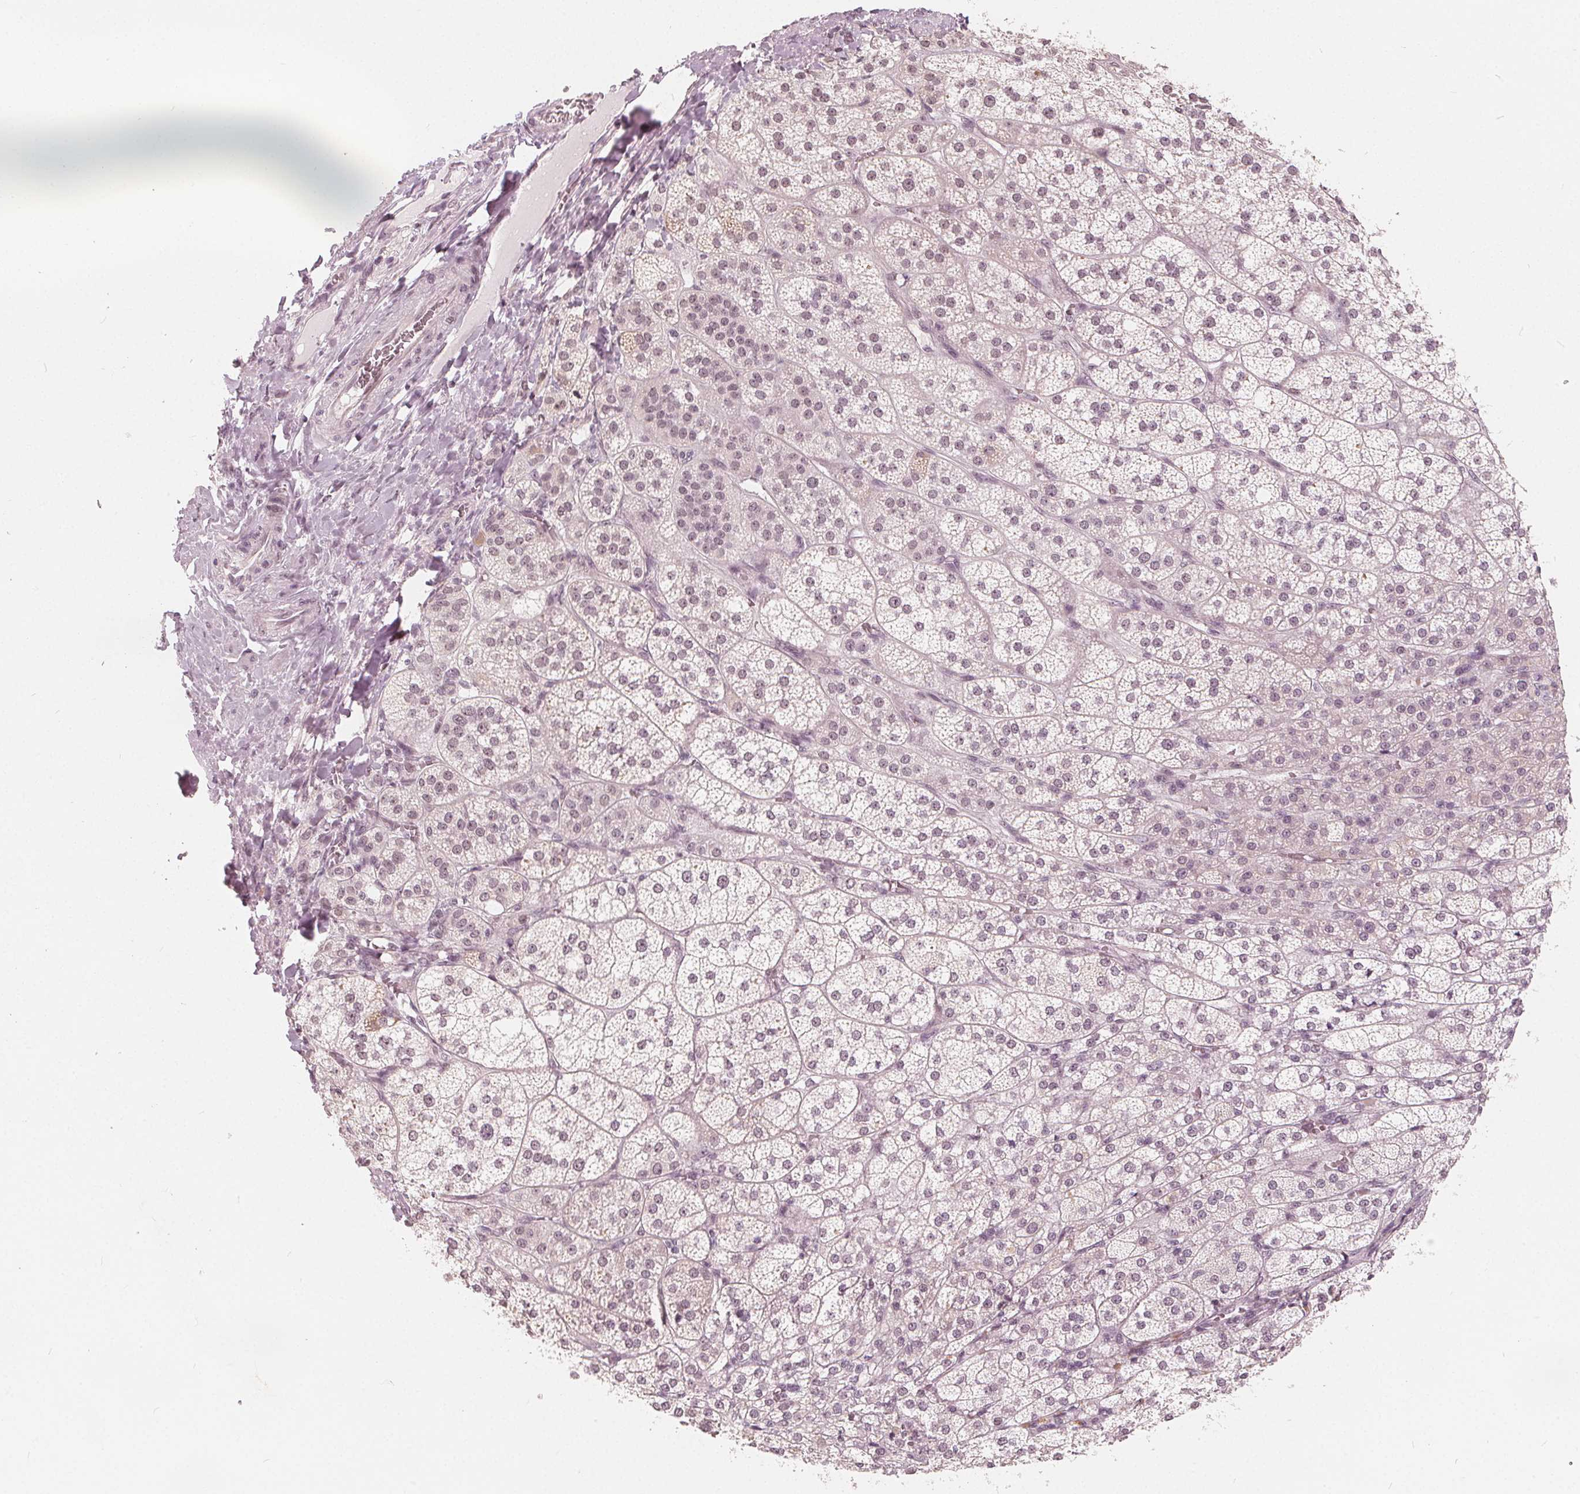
{"staining": {"intensity": "moderate", "quantity": "25%-75%", "location": "nuclear"}, "tissue": "adrenal gland", "cell_type": "Glandular cells", "image_type": "normal", "snomed": [{"axis": "morphology", "description": "Normal tissue, NOS"}, {"axis": "topography", "description": "Adrenal gland"}], "caption": "Protein staining of normal adrenal gland shows moderate nuclear staining in about 25%-75% of glandular cells. The staining was performed using DAB, with brown indicating positive protein expression. Nuclei are stained blue with hematoxylin.", "gene": "NUP210L", "patient": {"sex": "female", "age": 60}}